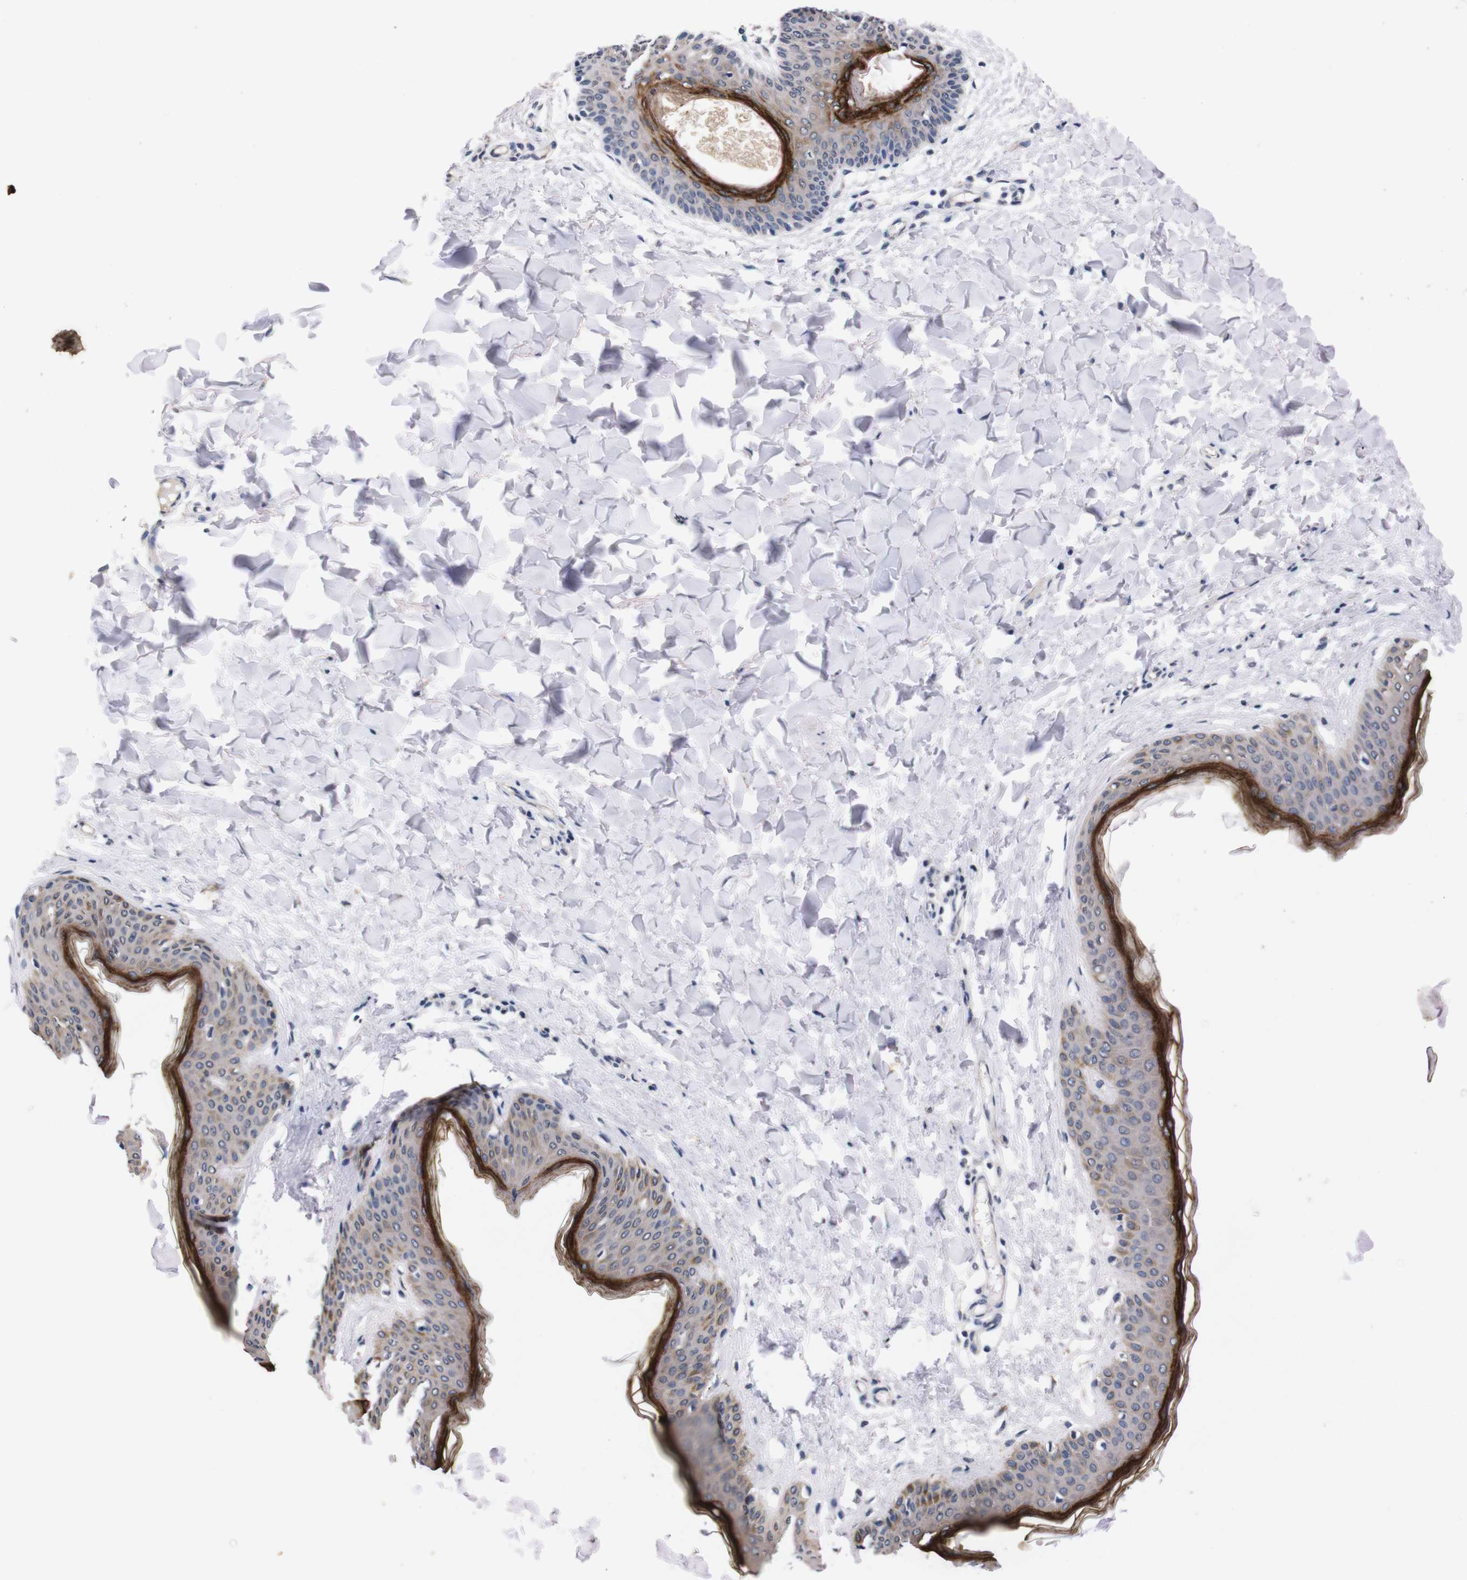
{"staining": {"intensity": "negative", "quantity": "none", "location": "none"}, "tissue": "skin", "cell_type": "Fibroblasts", "image_type": "normal", "snomed": [{"axis": "morphology", "description": "Normal tissue, NOS"}, {"axis": "topography", "description": "Skin"}], "caption": "Skin was stained to show a protein in brown. There is no significant staining in fibroblasts. Brightfield microscopy of immunohistochemistry (IHC) stained with DAB (3,3'-diaminobenzidine) (brown) and hematoxylin (blue), captured at high magnification.", "gene": "TNFRSF21", "patient": {"sex": "female", "age": 17}}